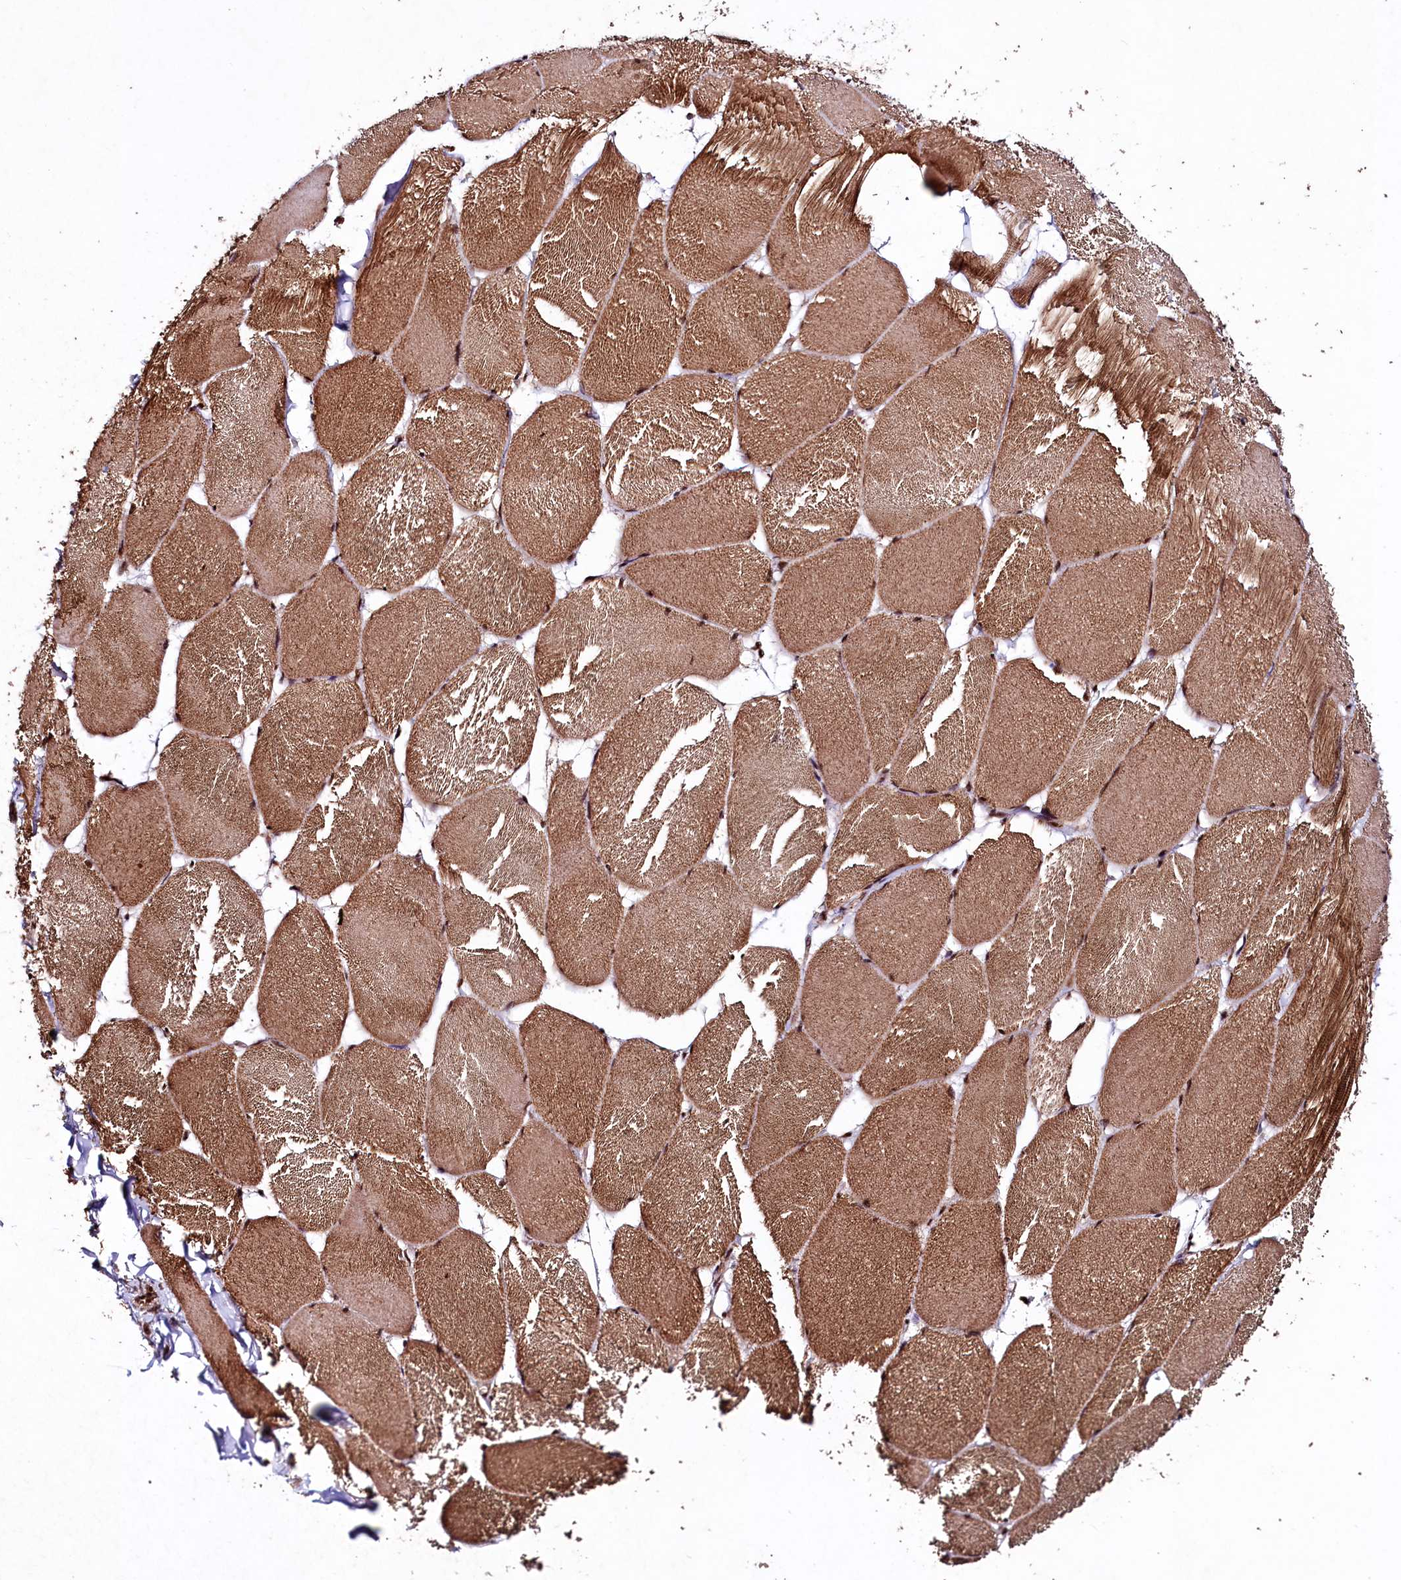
{"staining": {"intensity": "moderate", "quantity": ">75%", "location": "cytoplasmic/membranous,nuclear"}, "tissue": "skeletal muscle", "cell_type": "Myocytes", "image_type": "normal", "snomed": [{"axis": "morphology", "description": "Normal tissue, NOS"}, {"axis": "topography", "description": "Skin"}, {"axis": "topography", "description": "Skeletal muscle"}], "caption": "Human skeletal muscle stained with a protein marker reveals moderate staining in myocytes.", "gene": "SFSWAP", "patient": {"sex": "male", "age": 83}}